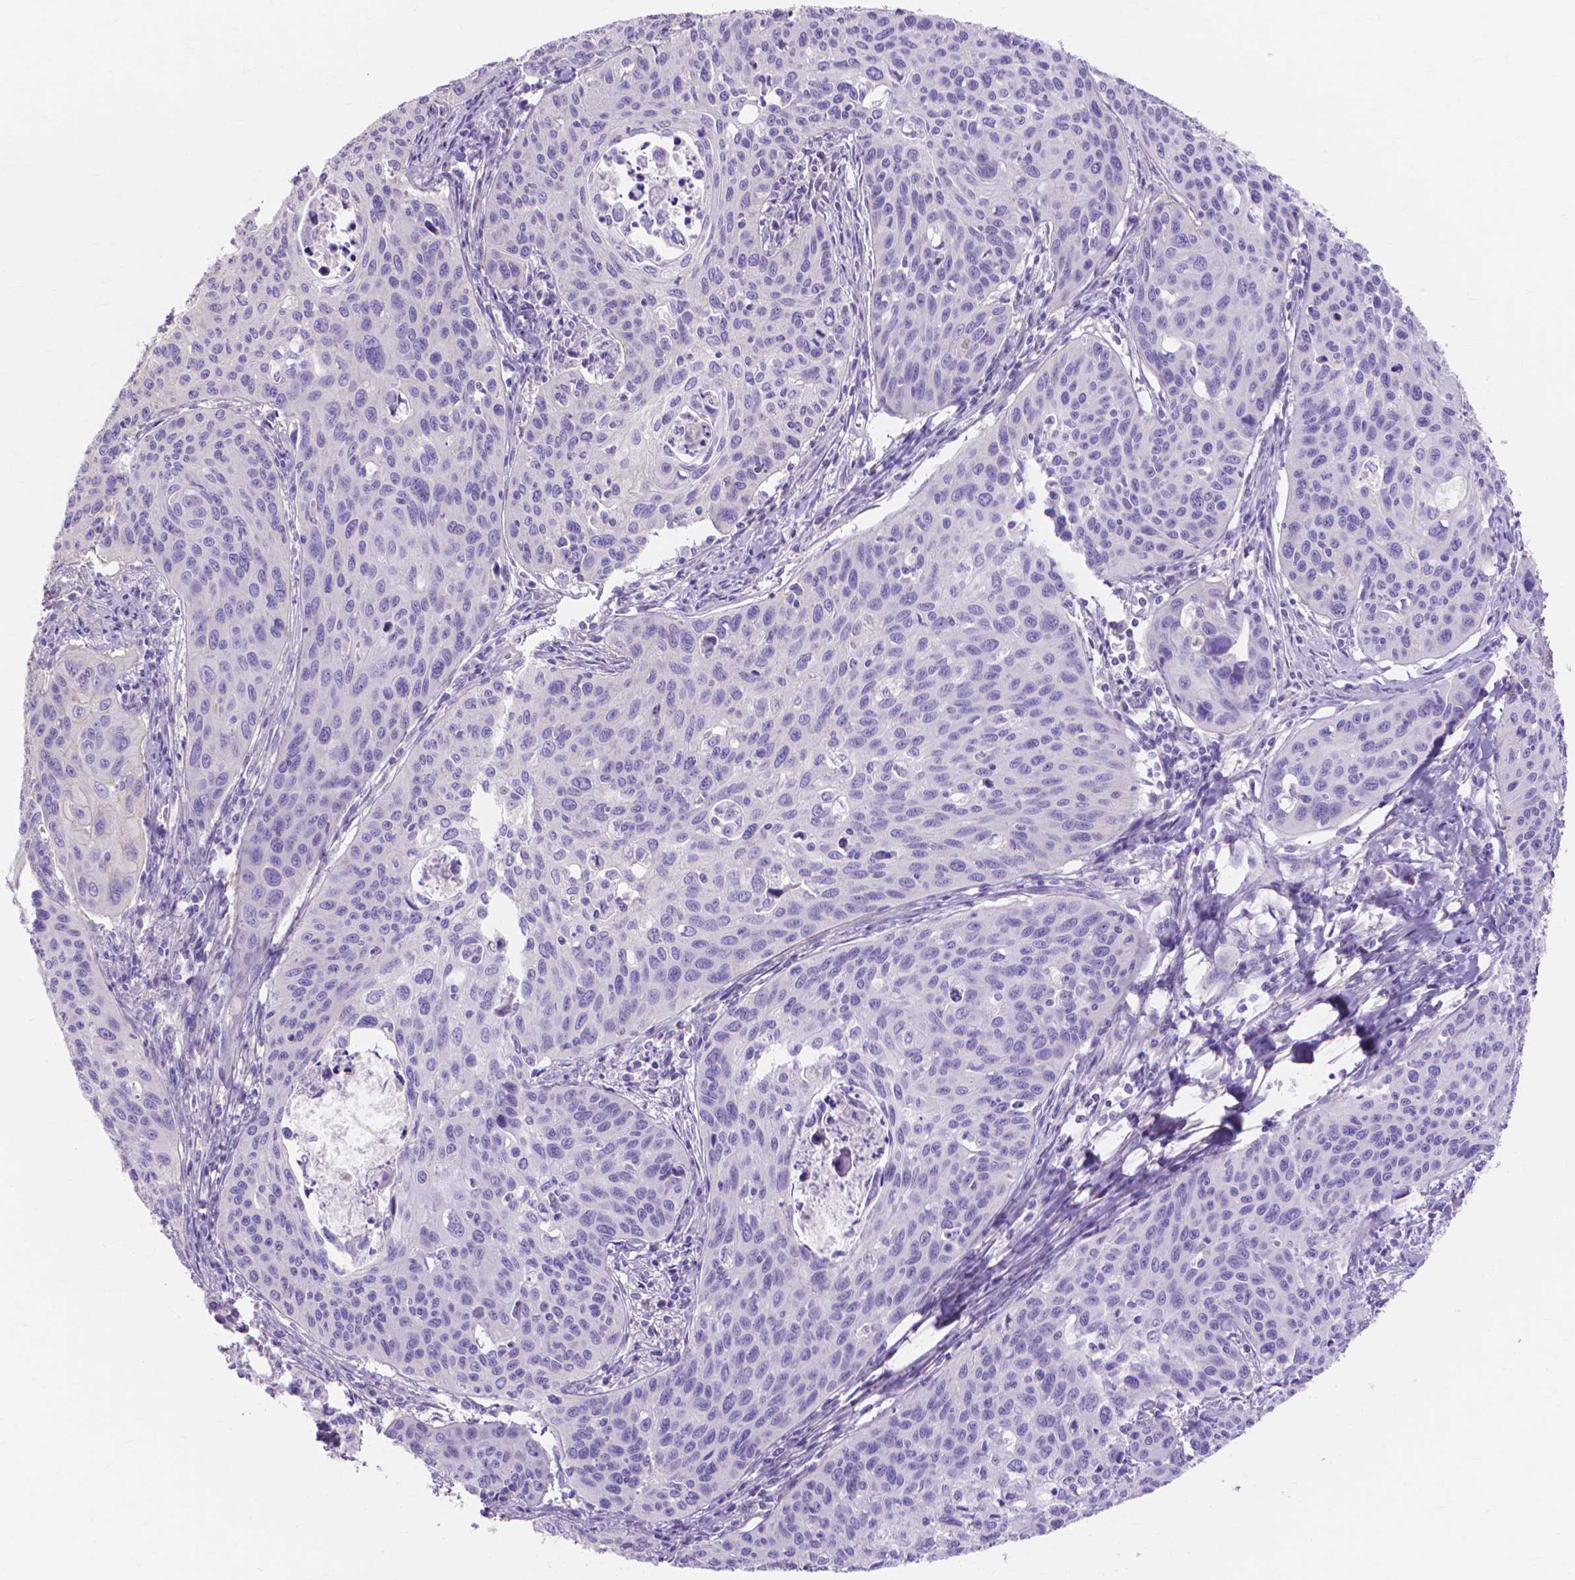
{"staining": {"intensity": "negative", "quantity": "none", "location": "none"}, "tissue": "cervical cancer", "cell_type": "Tumor cells", "image_type": "cancer", "snomed": [{"axis": "morphology", "description": "Squamous cell carcinoma, NOS"}, {"axis": "topography", "description": "Cervix"}], "caption": "Protein analysis of cervical cancer displays no significant positivity in tumor cells. The staining was performed using DAB (3,3'-diaminobenzidine) to visualize the protein expression in brown, while the nuclei were stained in blue with hematoxylin (Magnification: 20x).", "gene": "MBLAC1", "patient": {"sex": "female", "age": 31}}